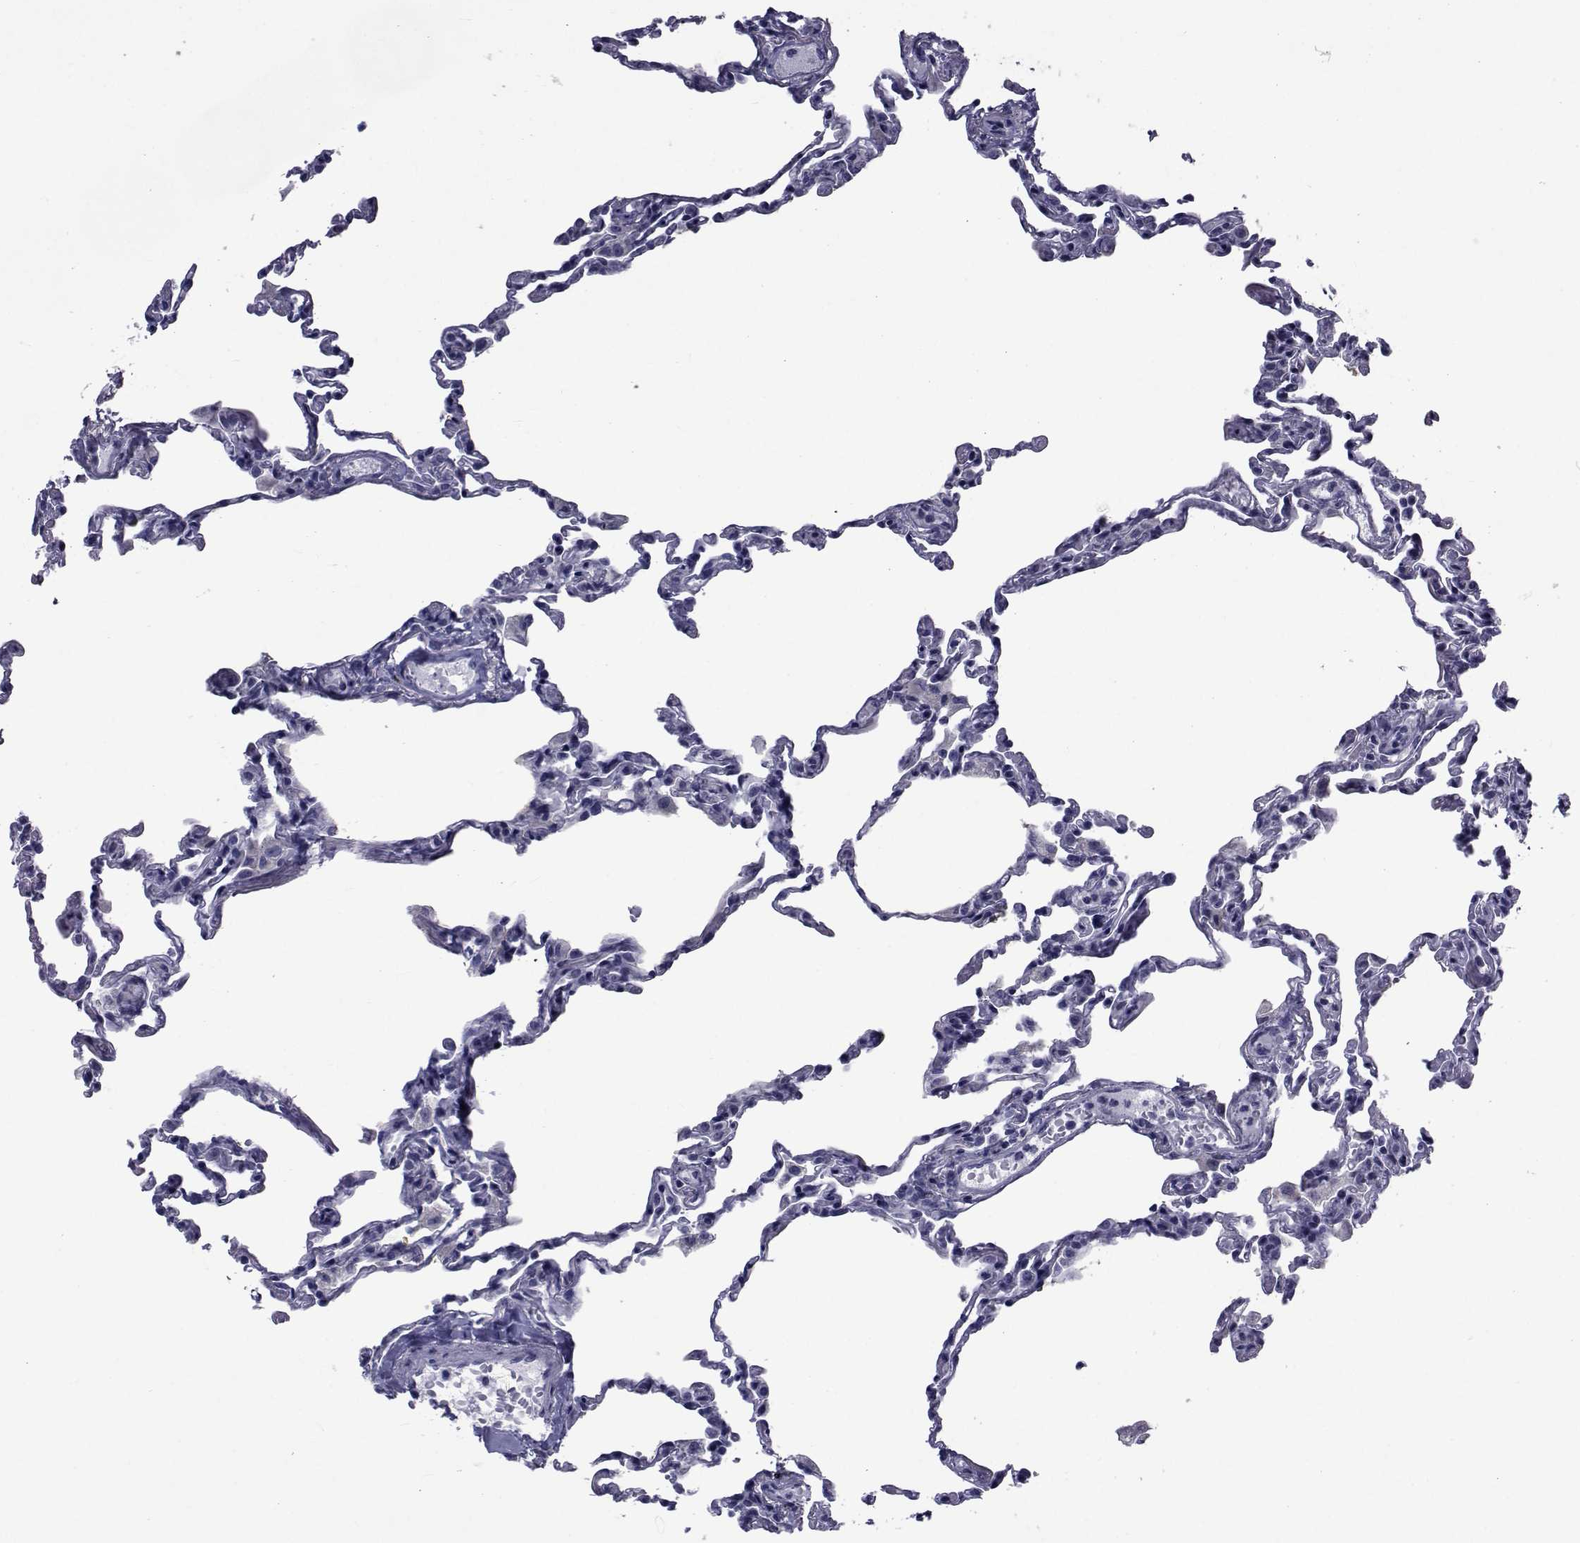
{"staining": {"intensity": "negative", "quantity": "none", "location": "none"}, "tissue": "lung", "cell_type": "Alveolar cells", "image_type": "normal", "snomed": [{"axis": "morphology", "description": "Normal tissue, NOS"}, {"axis": "topography", "description": "Lung"}], "caption": "High power microscopy histopathology image of an immunohistochemistry (IHC) micrograph of normal lung, revealing no significant expression in alveolar cells.", "gene": "GKAP1", "patient": {"sex": "female", "age": 57}}